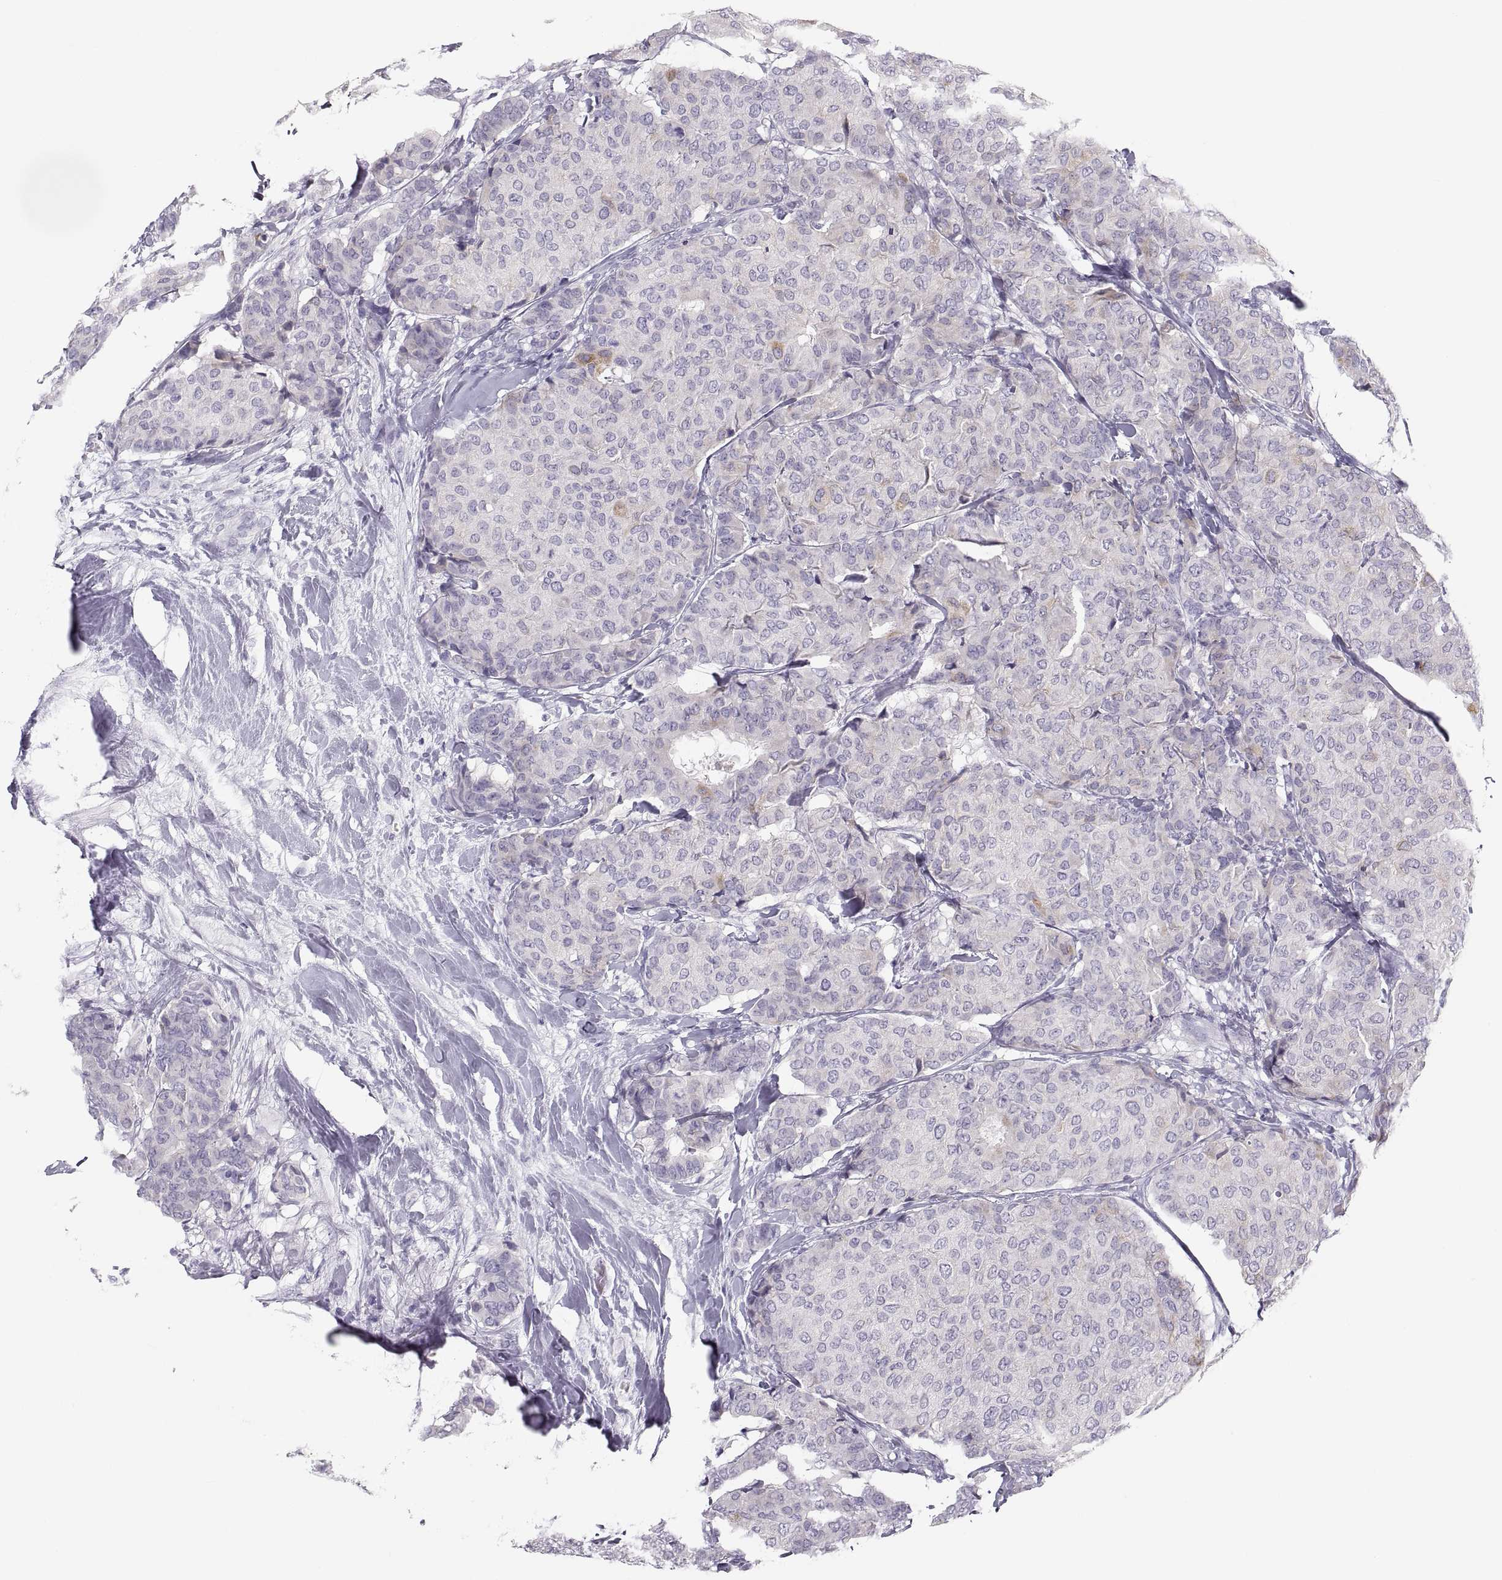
{"staining": {"intensity": "moderate", "quantity": "<25%", "location": "cytoplasmic/membranous"}, "tissue": "breast cancer", "cell_type": "Tumor cells", "image_type": "cancer", "snomed": [{"axis": "morphology", "description": "Duct carcinoma"}, {"axis": "topography", "description": "Breast"}], "caption": "Intraductal carcinoma (breast) stained with DAB immunohistochemistry shows low levels of moderate cytoplasmic/membranous expression in about <25% of tumor cells.", "gene": "MAGEB2", "patient": {"sex": "female", "age": 75}}